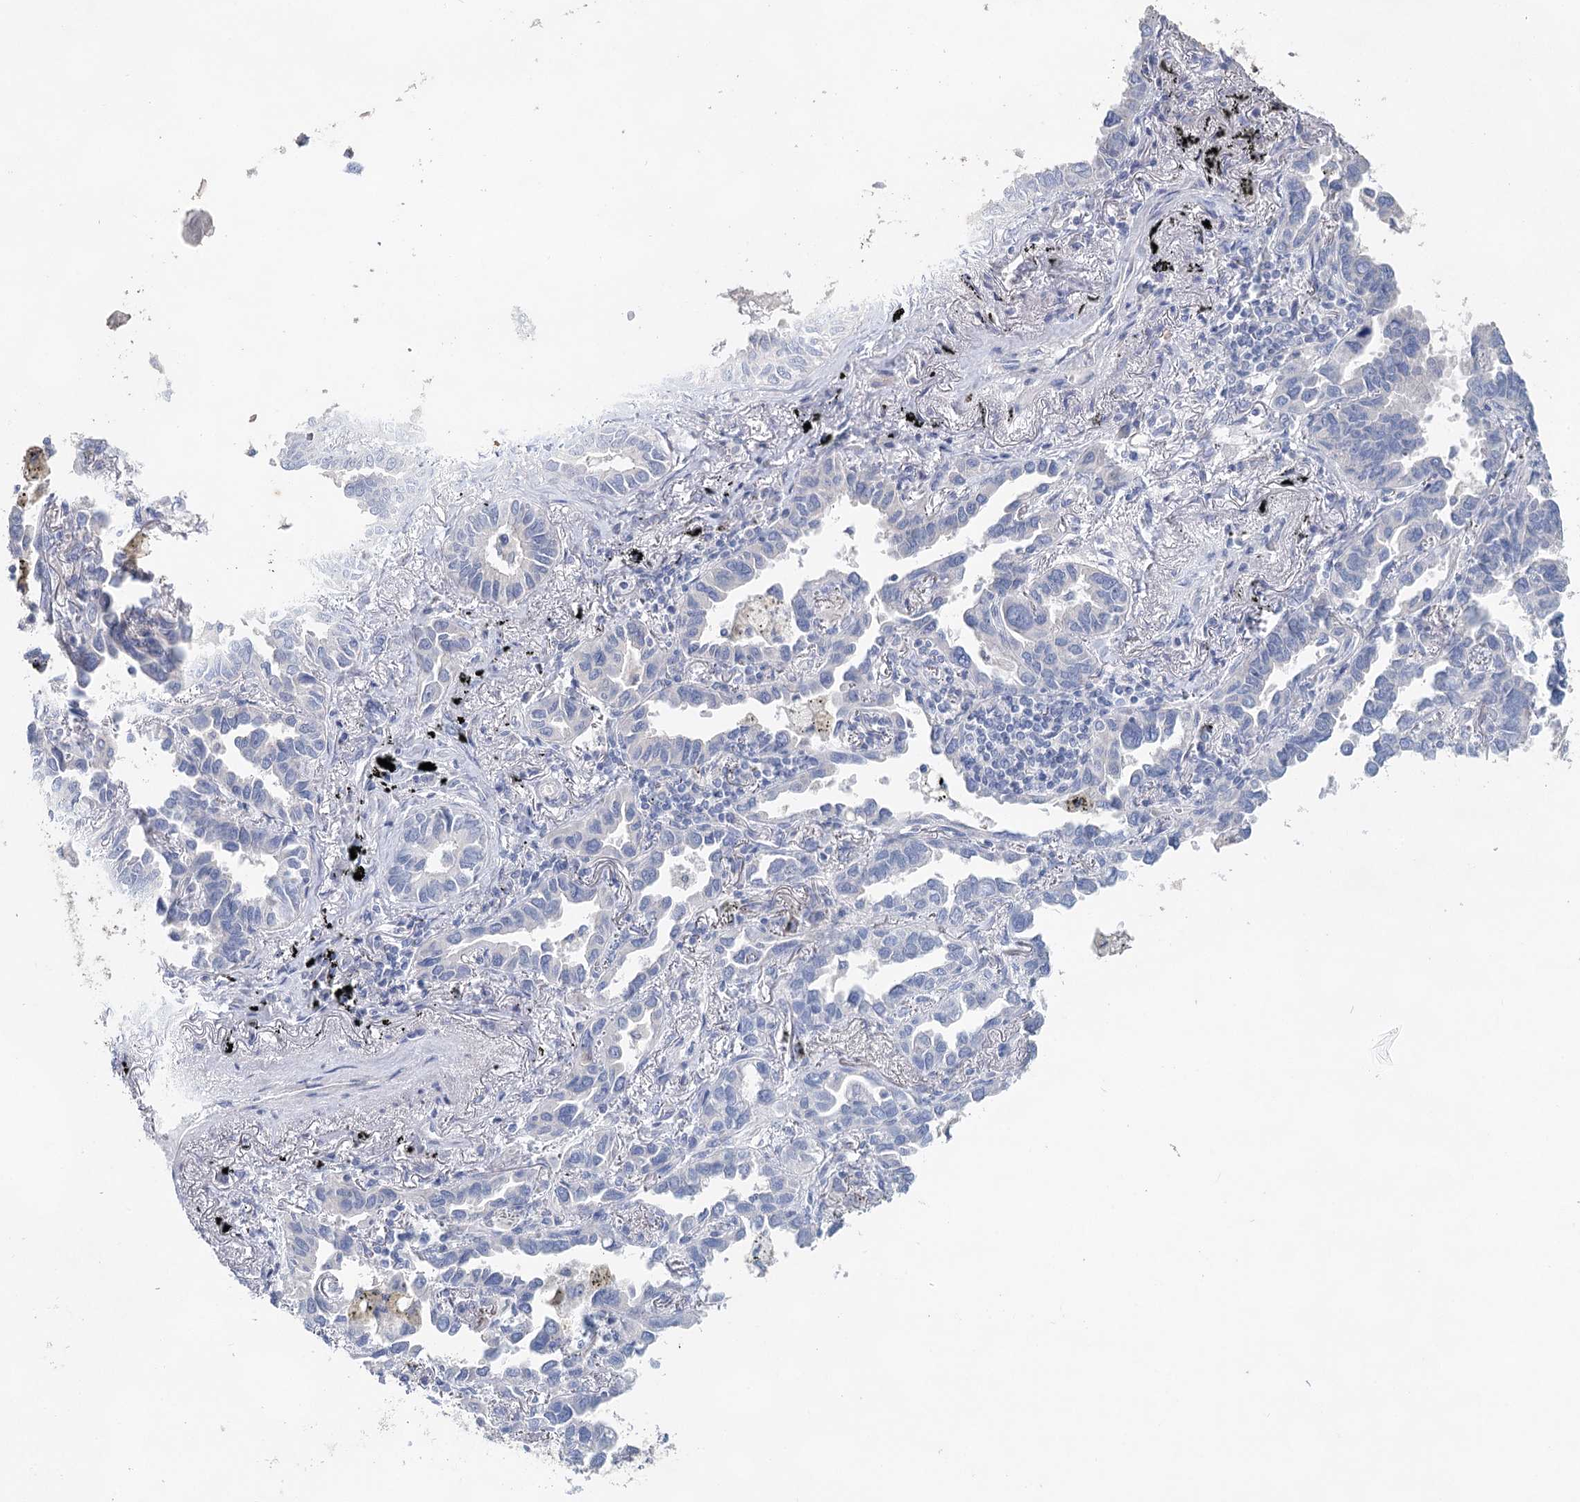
{"staining": {"intensity": "negative", "quantity": "none", "location": "none"}, "tissue": "lung cancer", "cell_type": "Tumor cells", "image_type": "cancer", "snomed": [{"axis": "morphology", "description": "Adenocarcinoma, NOS"}, {"axis": "topography", "description": "Lung"}], "caption": "Immunohistochemistry histopathology image of neoplastic tissue: lung cancer (adenocarcinoma) stained with DAB demonstrates no significant protein staining in tumor cells.", "gene": "MYL6B", "patient": {"sex": "male", "age": 67}}